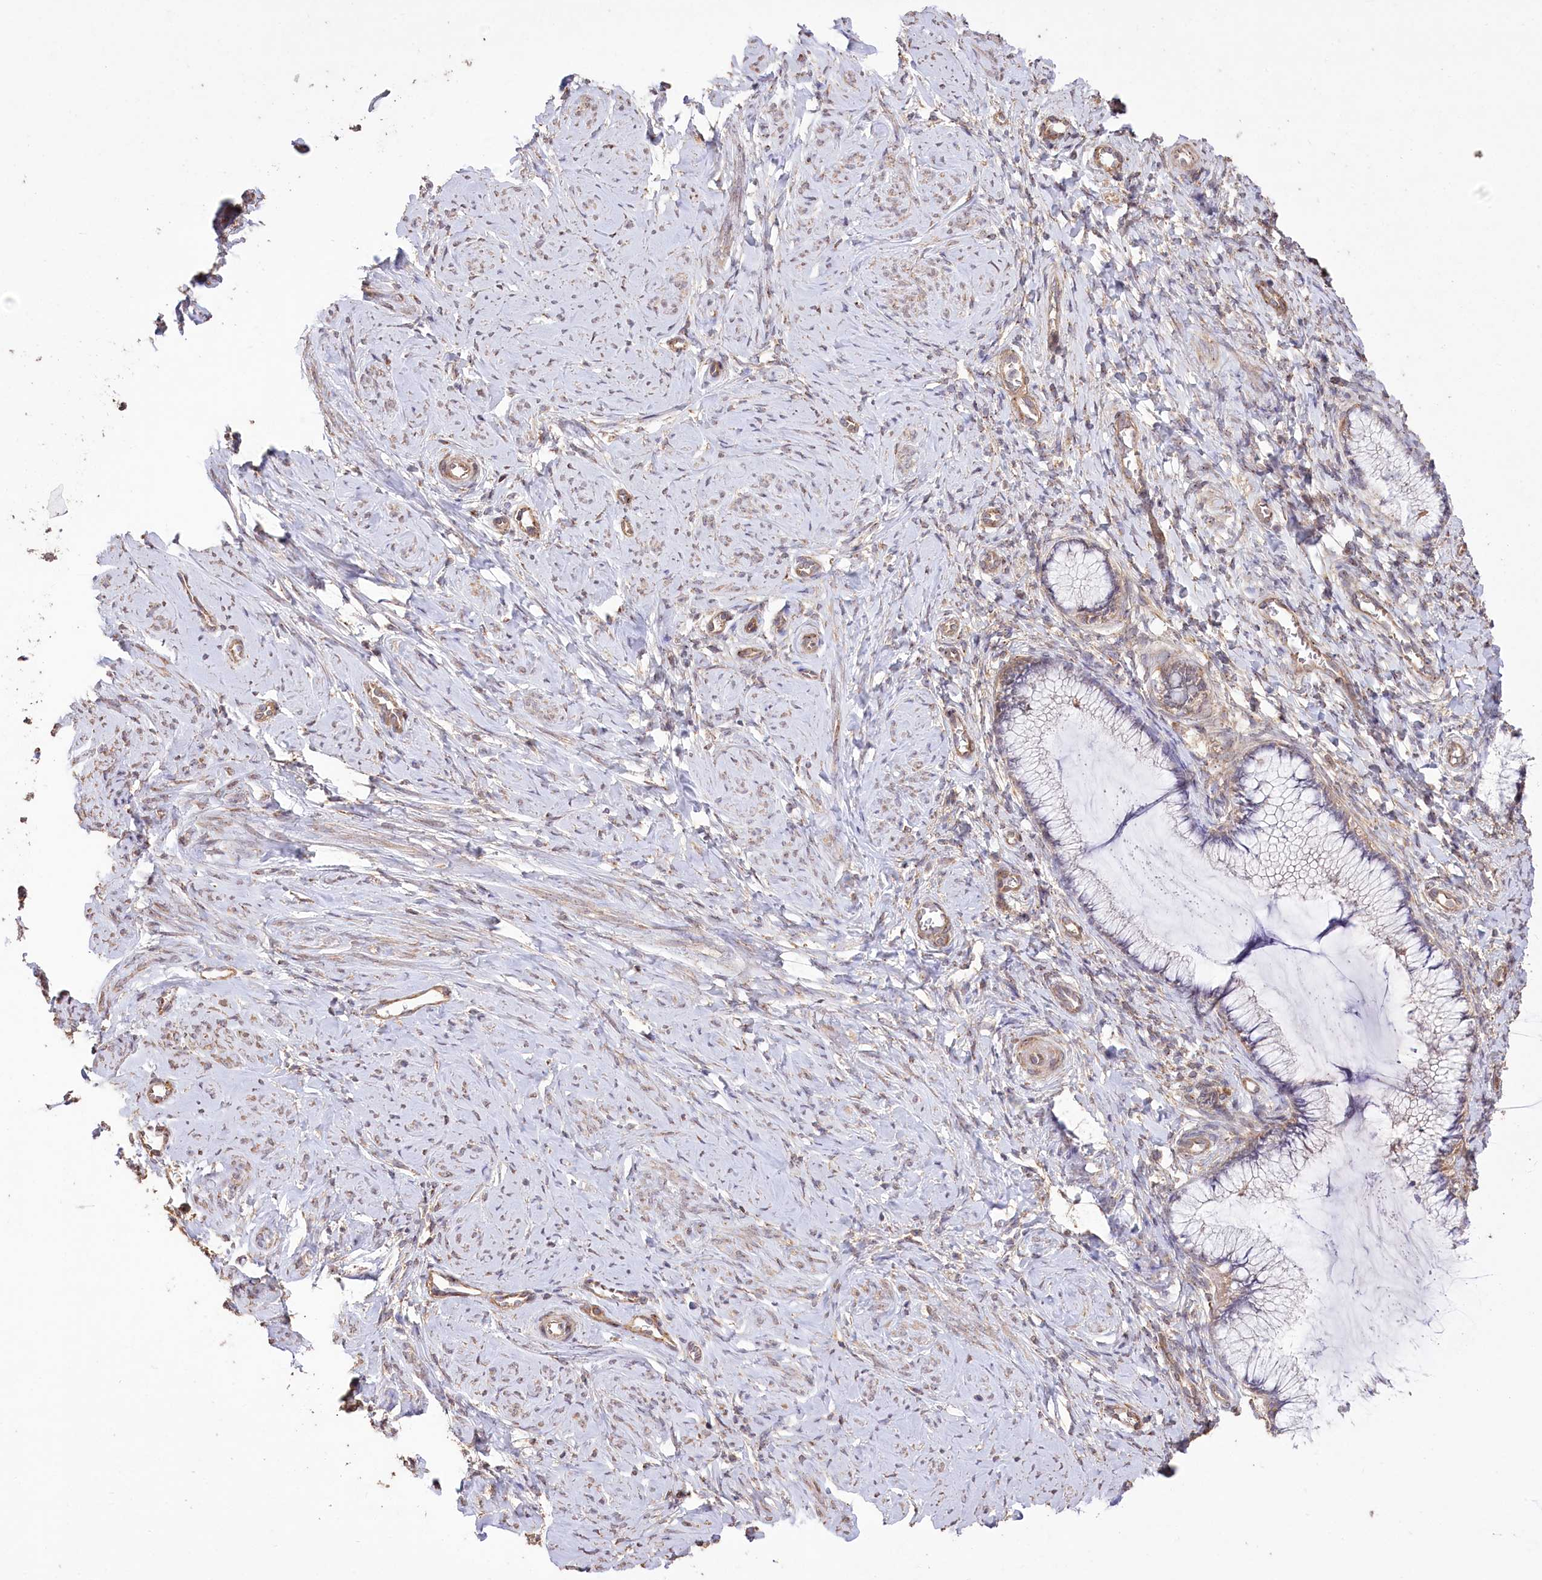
{"staining": {"intensity": "weak", "quantity": "<25%", "location": "cytoplasmic/membranous"}, "tissue": "cervix", "cell_type": "Glandular cells", "image_type": "normal", "snomed": [{"axis": "morphology", "description": "Normal tissue, NOS"}, {"axis": "morphology", "description": "Adenocarcinoma, NOS"}, {"axis": "topography", "description": "Cervix"}], "caption": "This is an immunohistochemistry (IHC) micrograph of unremarkable cervix. There is no expression in glandular cells.", "gene": "PRSS53", "patient": {"sex": "female", "age": 29}}